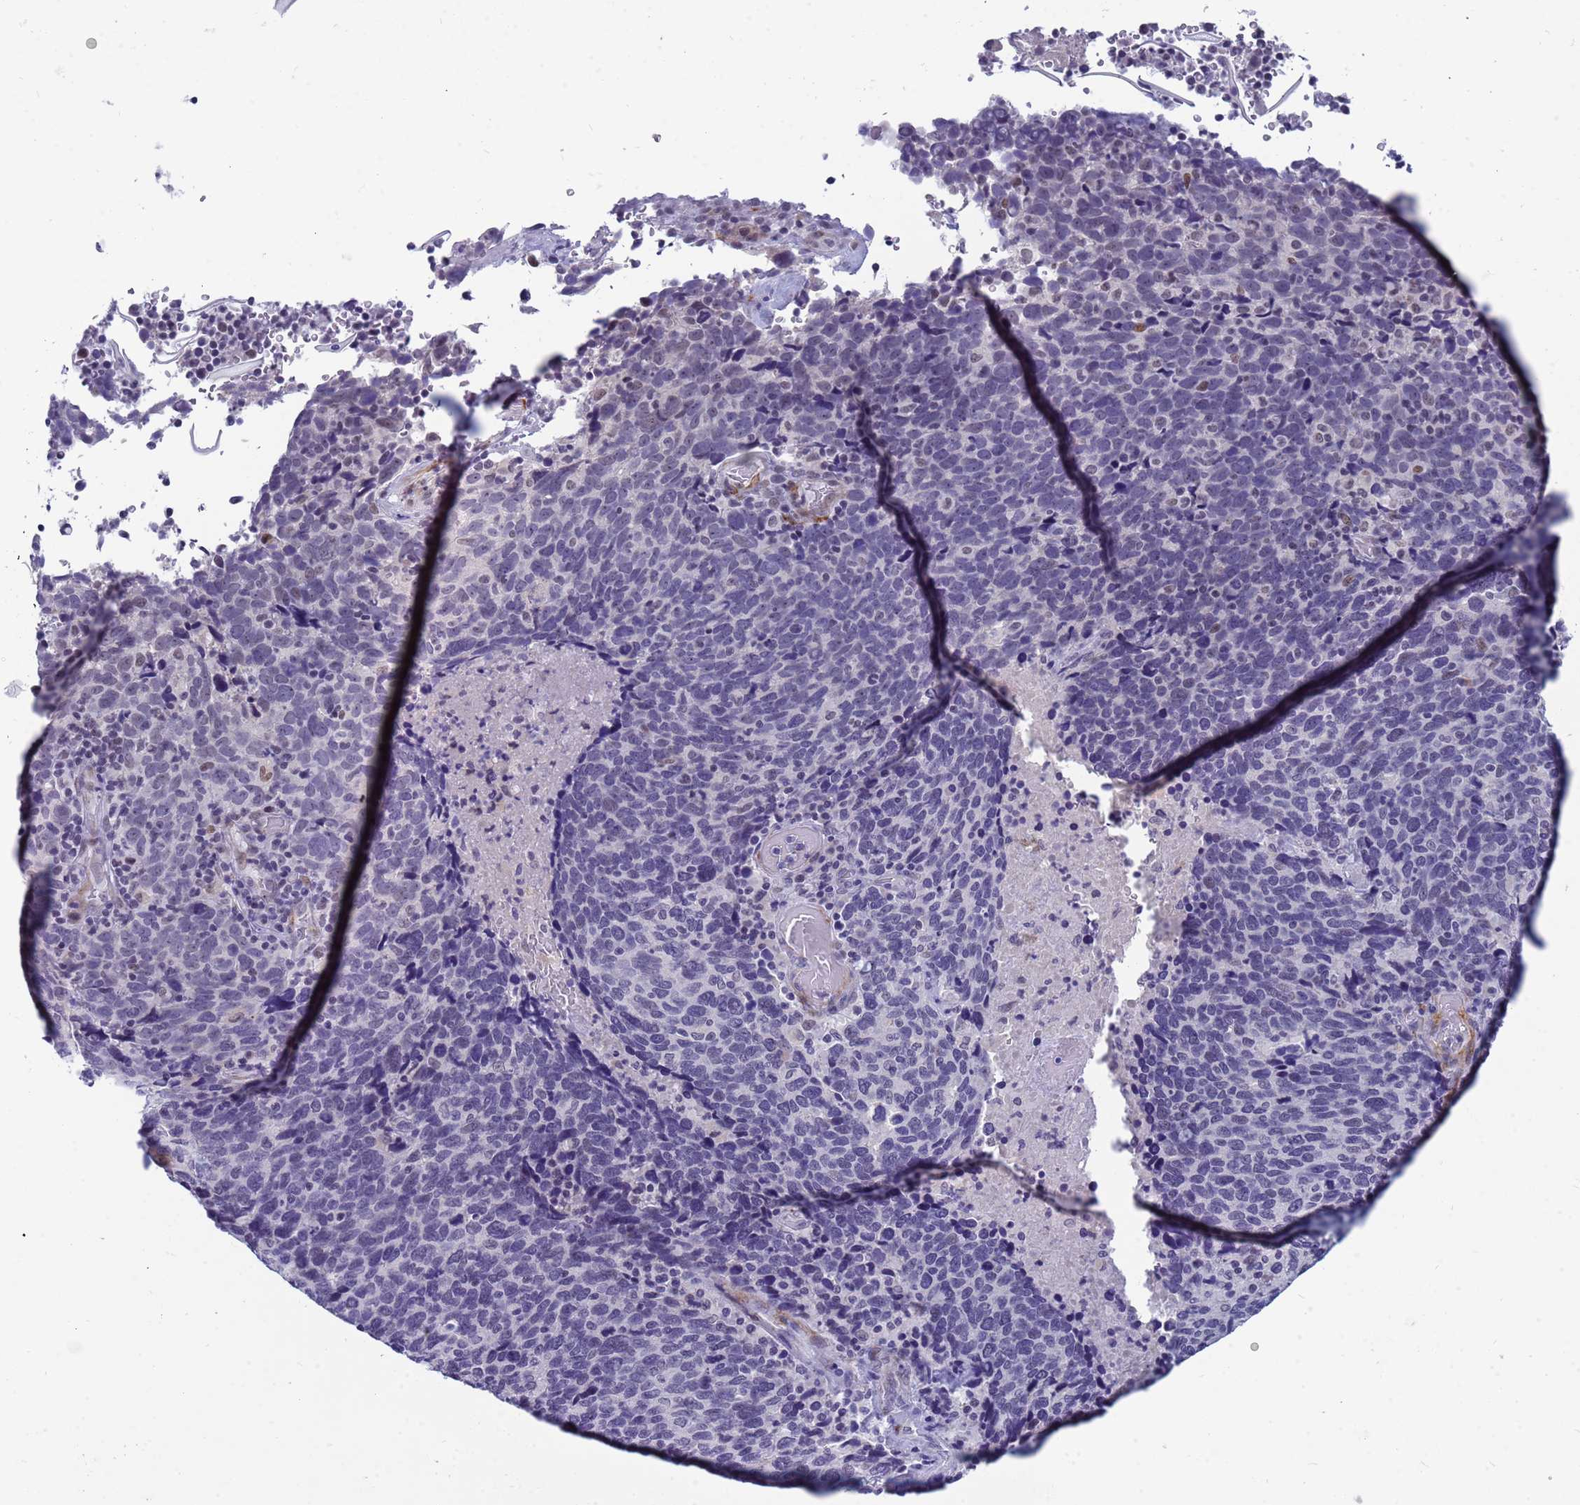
{"staining": {"intensity": "negative", "quantity": "none", "location": "none"}, "tissue": "cervical cancer", "cell_type": "Tumor cells", "image_type": "cancer", "snomed": [{"axis": "morphology", "description": "Squamous cell carcinoma, NOS"}, {"axis": "topography", "description": "Cervix"}], "caption": "This is an immunohistochemistry (IHC) image of human cervical cancer (squamous cell carcinoma). There is no expression in tumor cells.", "gene": "CXorf65", "patient": {"sex": "female", "age": 41}}